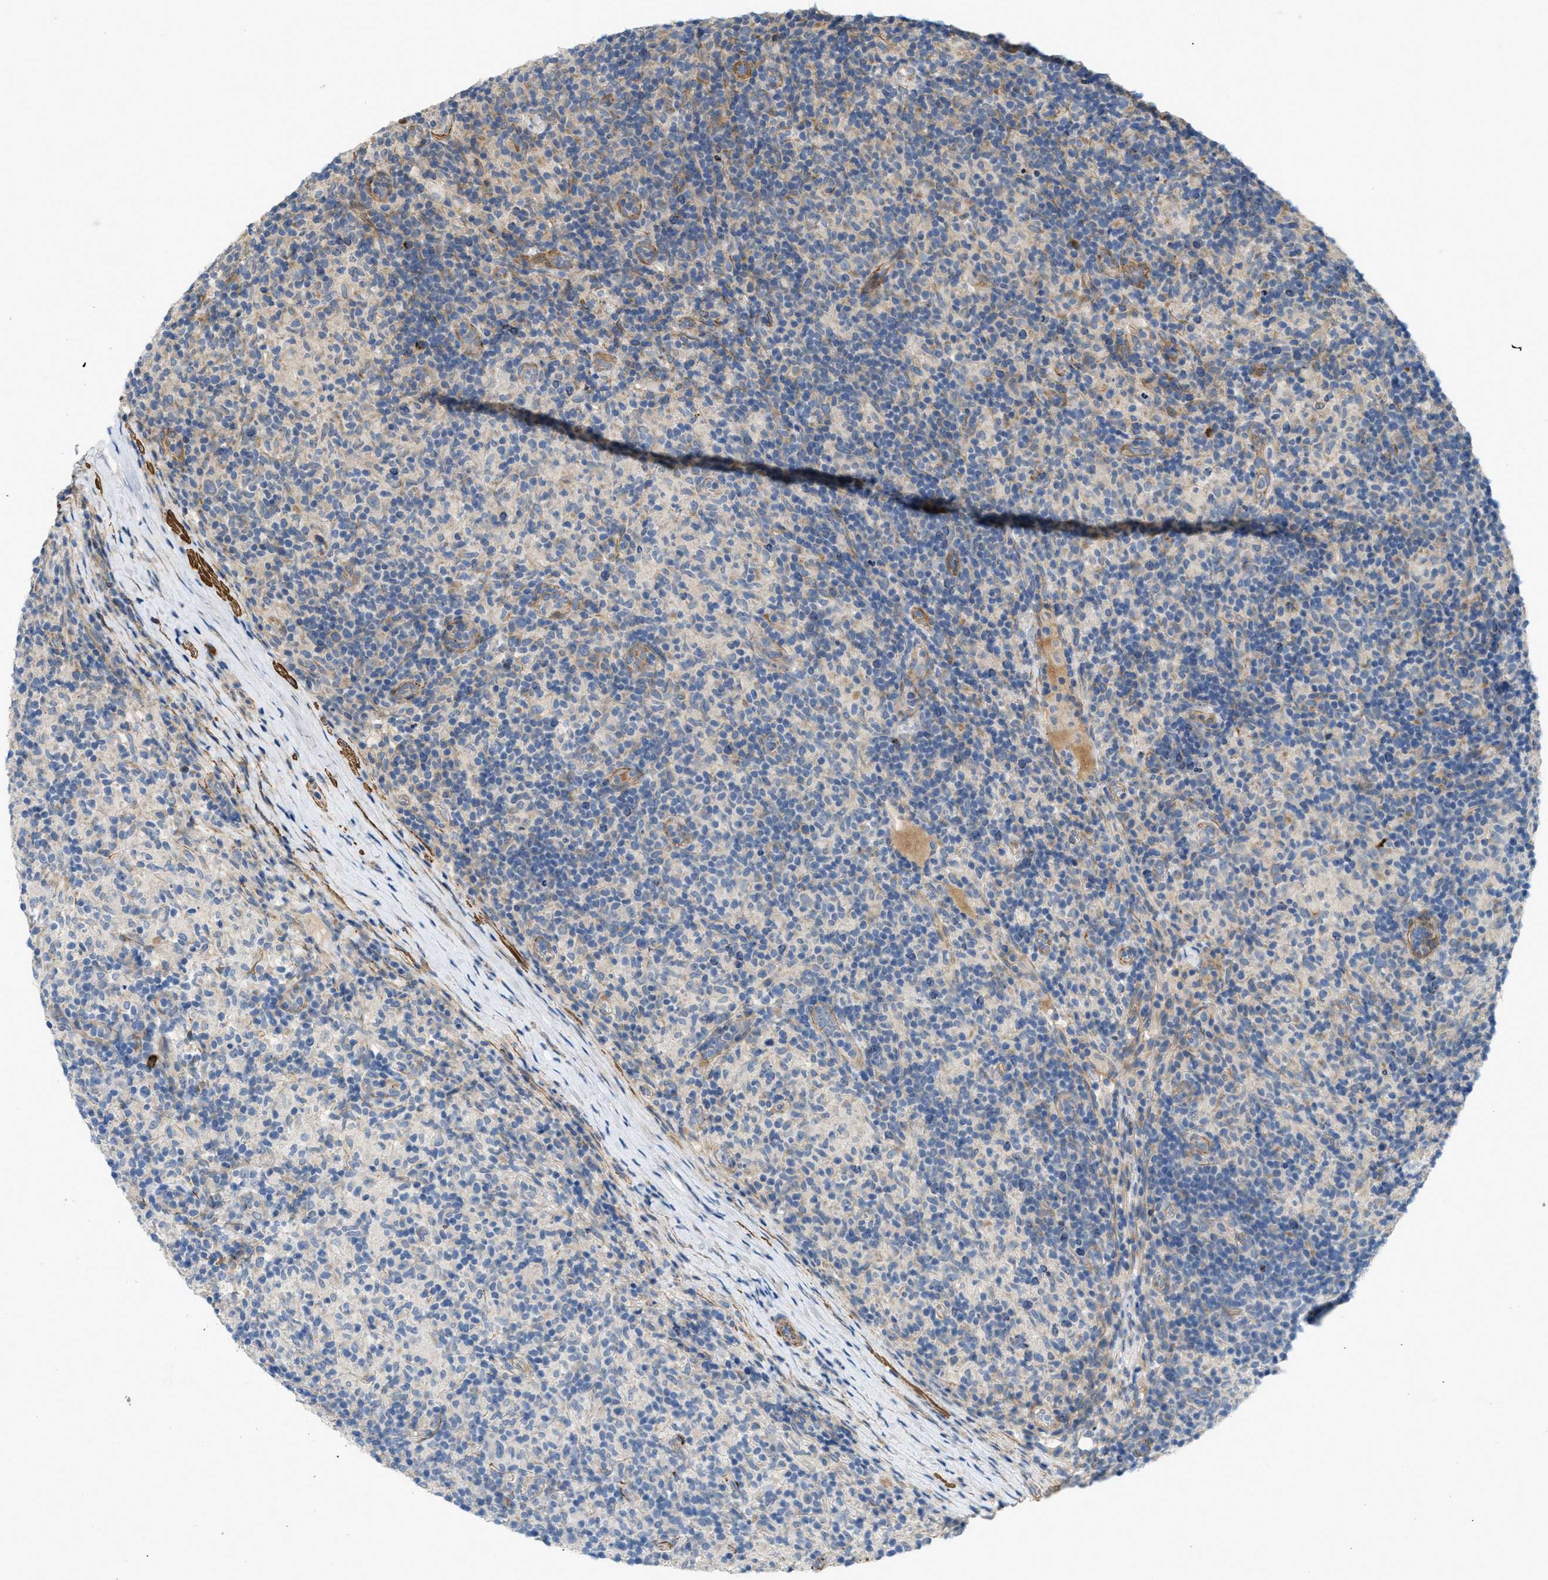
{"staining": {"intensity": "negative", "quantity": "none", "location": "none"}, "tissue": "lymphoma", "cell_type": "Tumor cells", "image_type": "cancer", "snomed": [{"axis": "morphology", "description": "Hodgkin's disease, NOS"}, {"axis": "topography", "description": "Lymph node"}], "caption": "DAB immunohistochemical staining of Hodgkin's disease displays no significant staining in tumor cells.", "gene": "BMPR1A", "patient": {"sex": "male", "age": 70}}